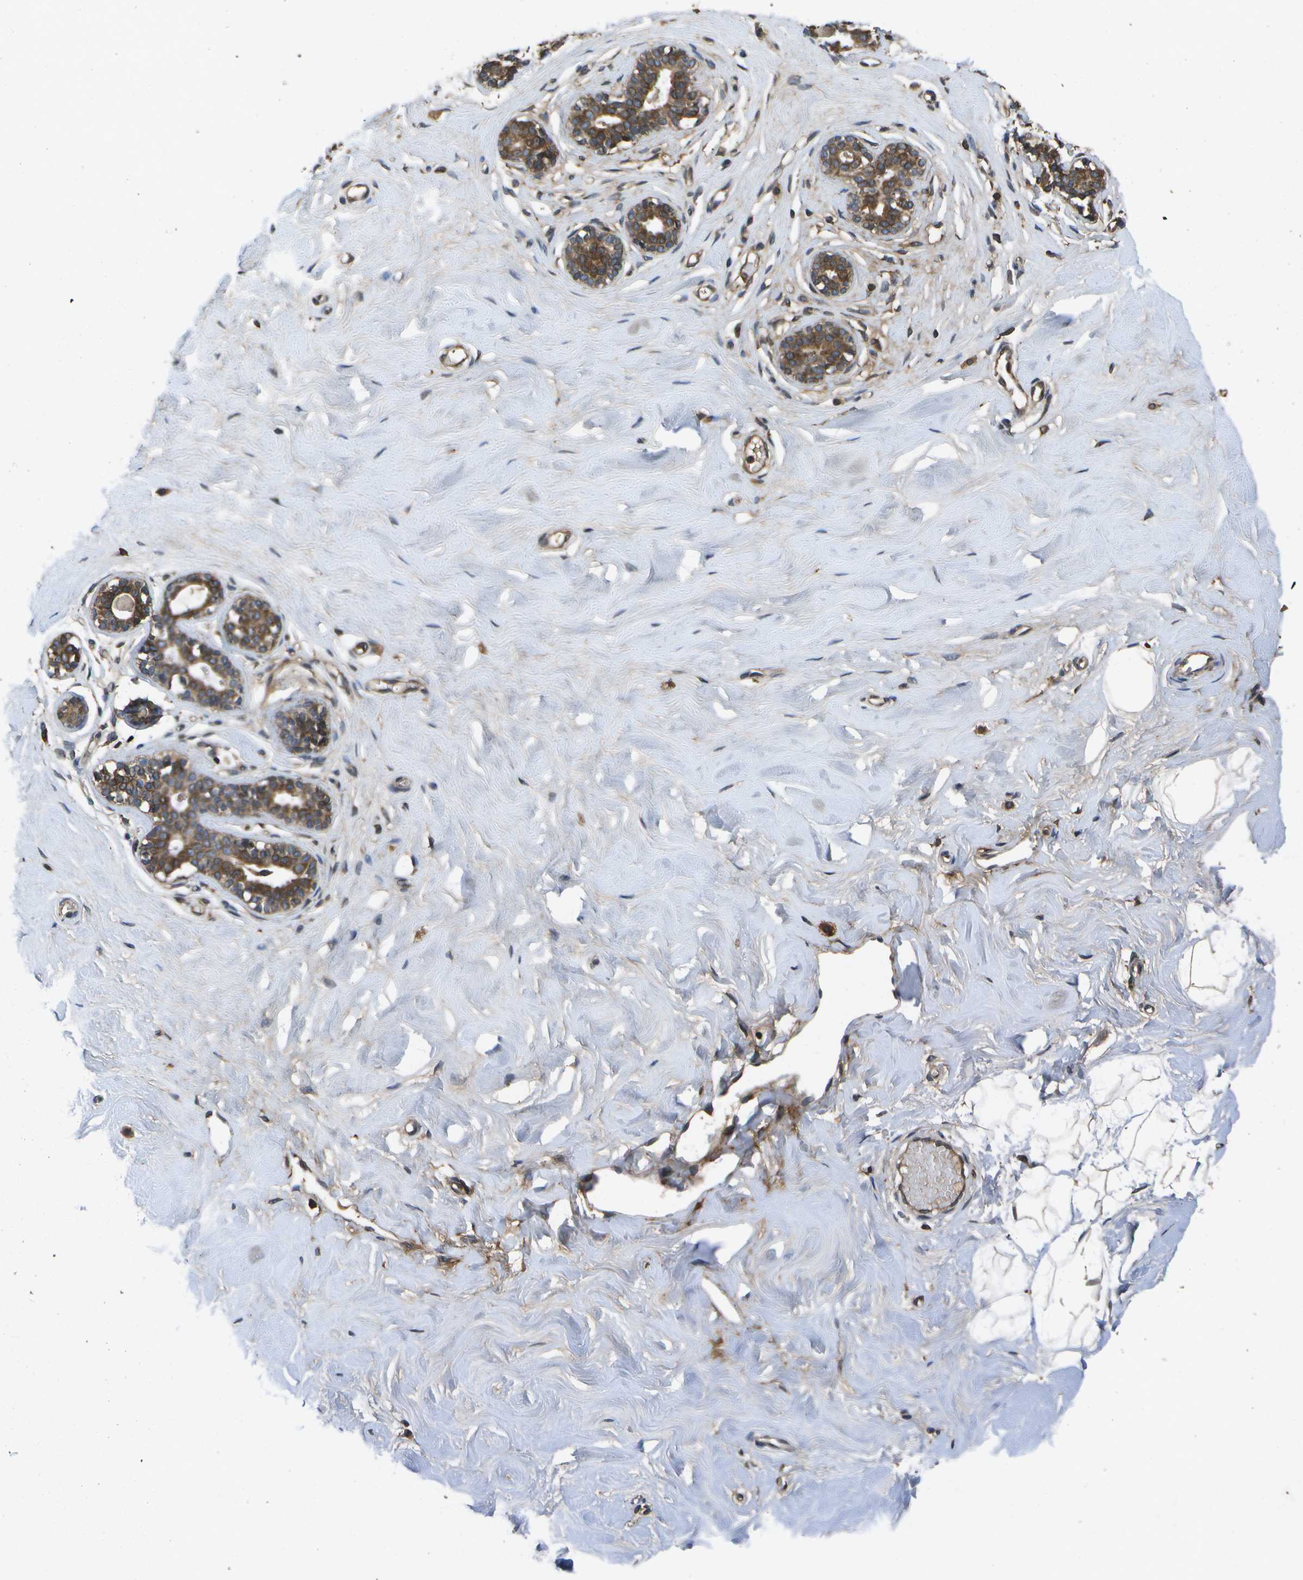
{"staining": {"intensity": "weak", "quantity": "25%-75%", "location": "cytoplasmic/membranous"}, "tissue": "breast", "cell_type": "Adipocytes", "image_type": "normal", "snomed": [{"axis": "morphology", "description": "Normal tissue, NOS"}, {"axis": "topography", "description": "Breast"}], "caption": "Protein staining of unremarkable breast displays weak cytoplasmic/membranous expression in about 25%-75% of adipocytes.", "gene": "HFE", "patient": {"sex": "female", "age": 23}}